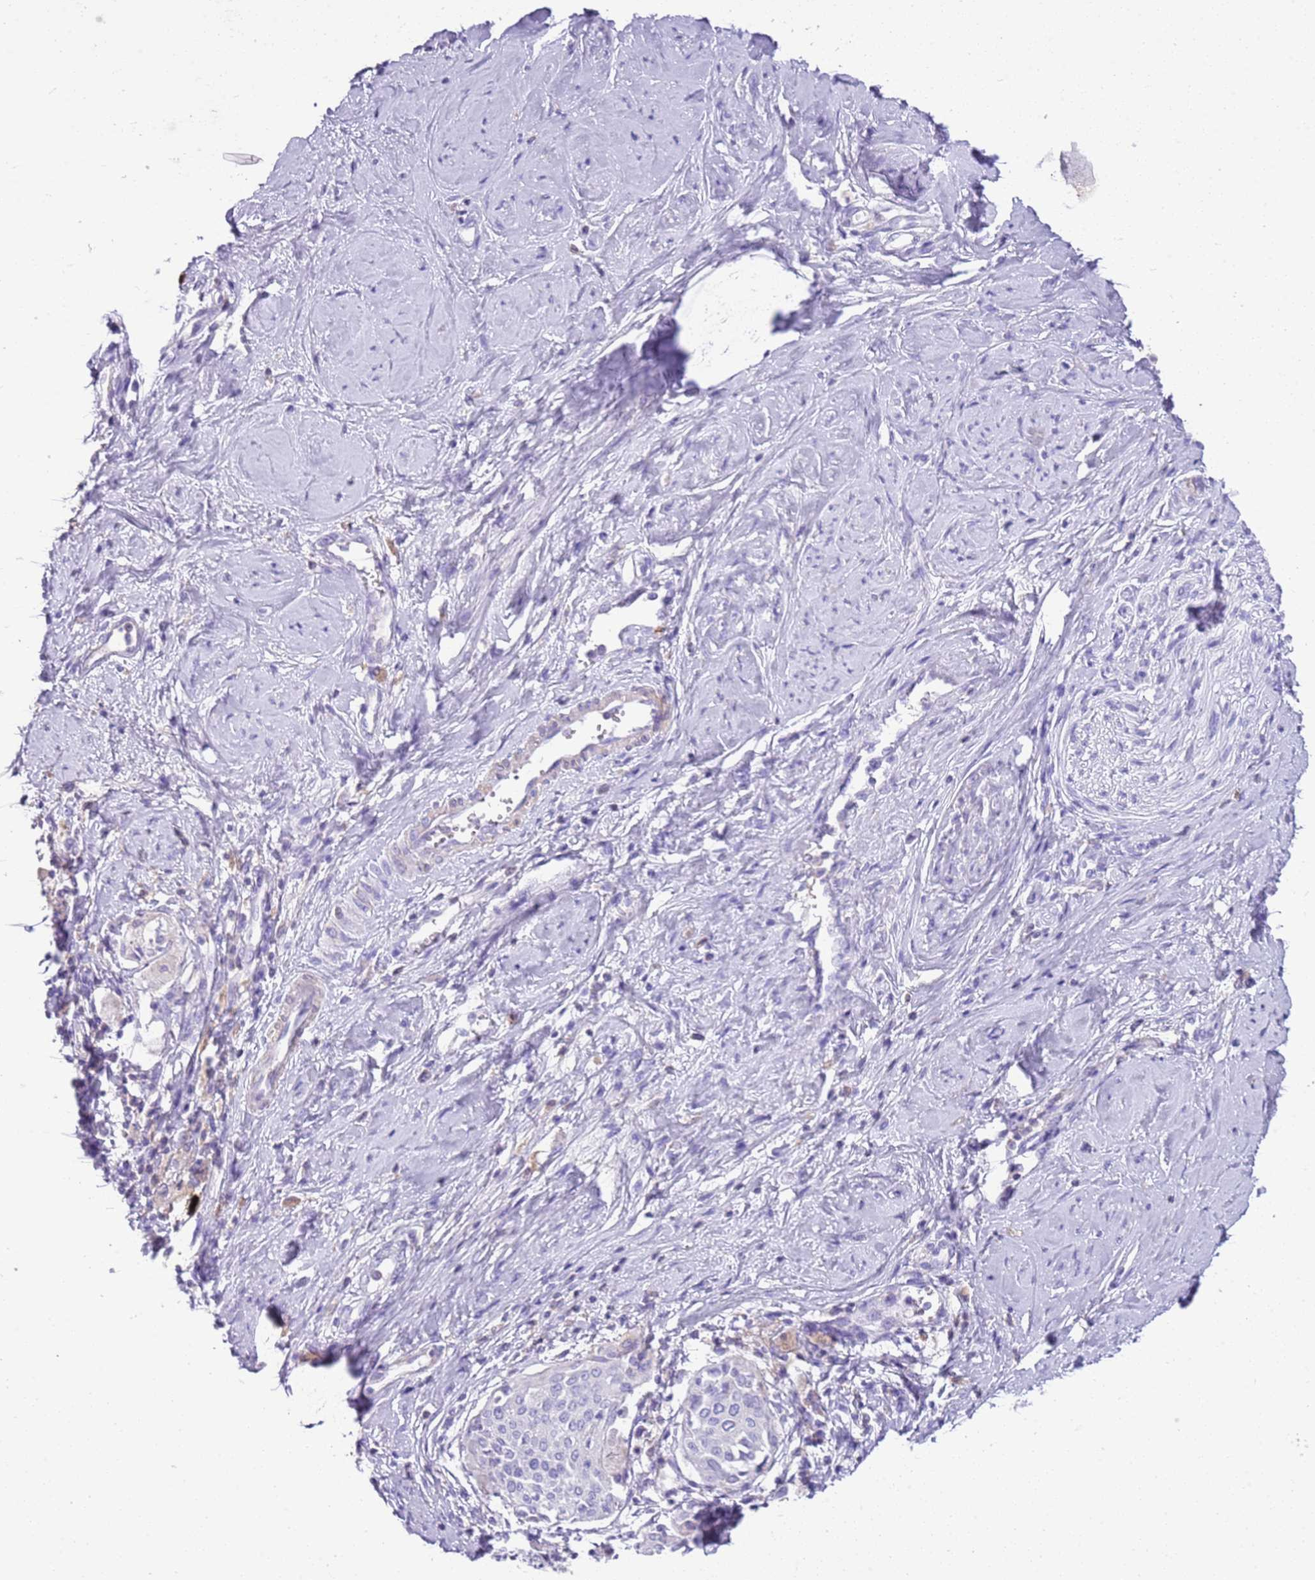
{"staining": {"intensity": "negative", "quantity": "none", "location": "none"}, "tissue": "cervical cancer", "cell_type": "Tumor cells", "image_type": "cancer", "snomed": [{"axis": "morphology", "description": "Squamous cell carcinoma, NOS"}, {"axis": "topography", "description": "Cervix"}], "caption": "Tumor cells are negative for brown protein staining in cervical cancer (squamous cell carcinoma). The staining was performed using DAB (3,3'-diaminobenzidine) to visualize the protein expression in brown, while the nuclei were stained in blue with hematoxylin (Magnification: 20x).", "gene": "IGKV3D-11", "patient": {"sex": "female", "age": 44}}